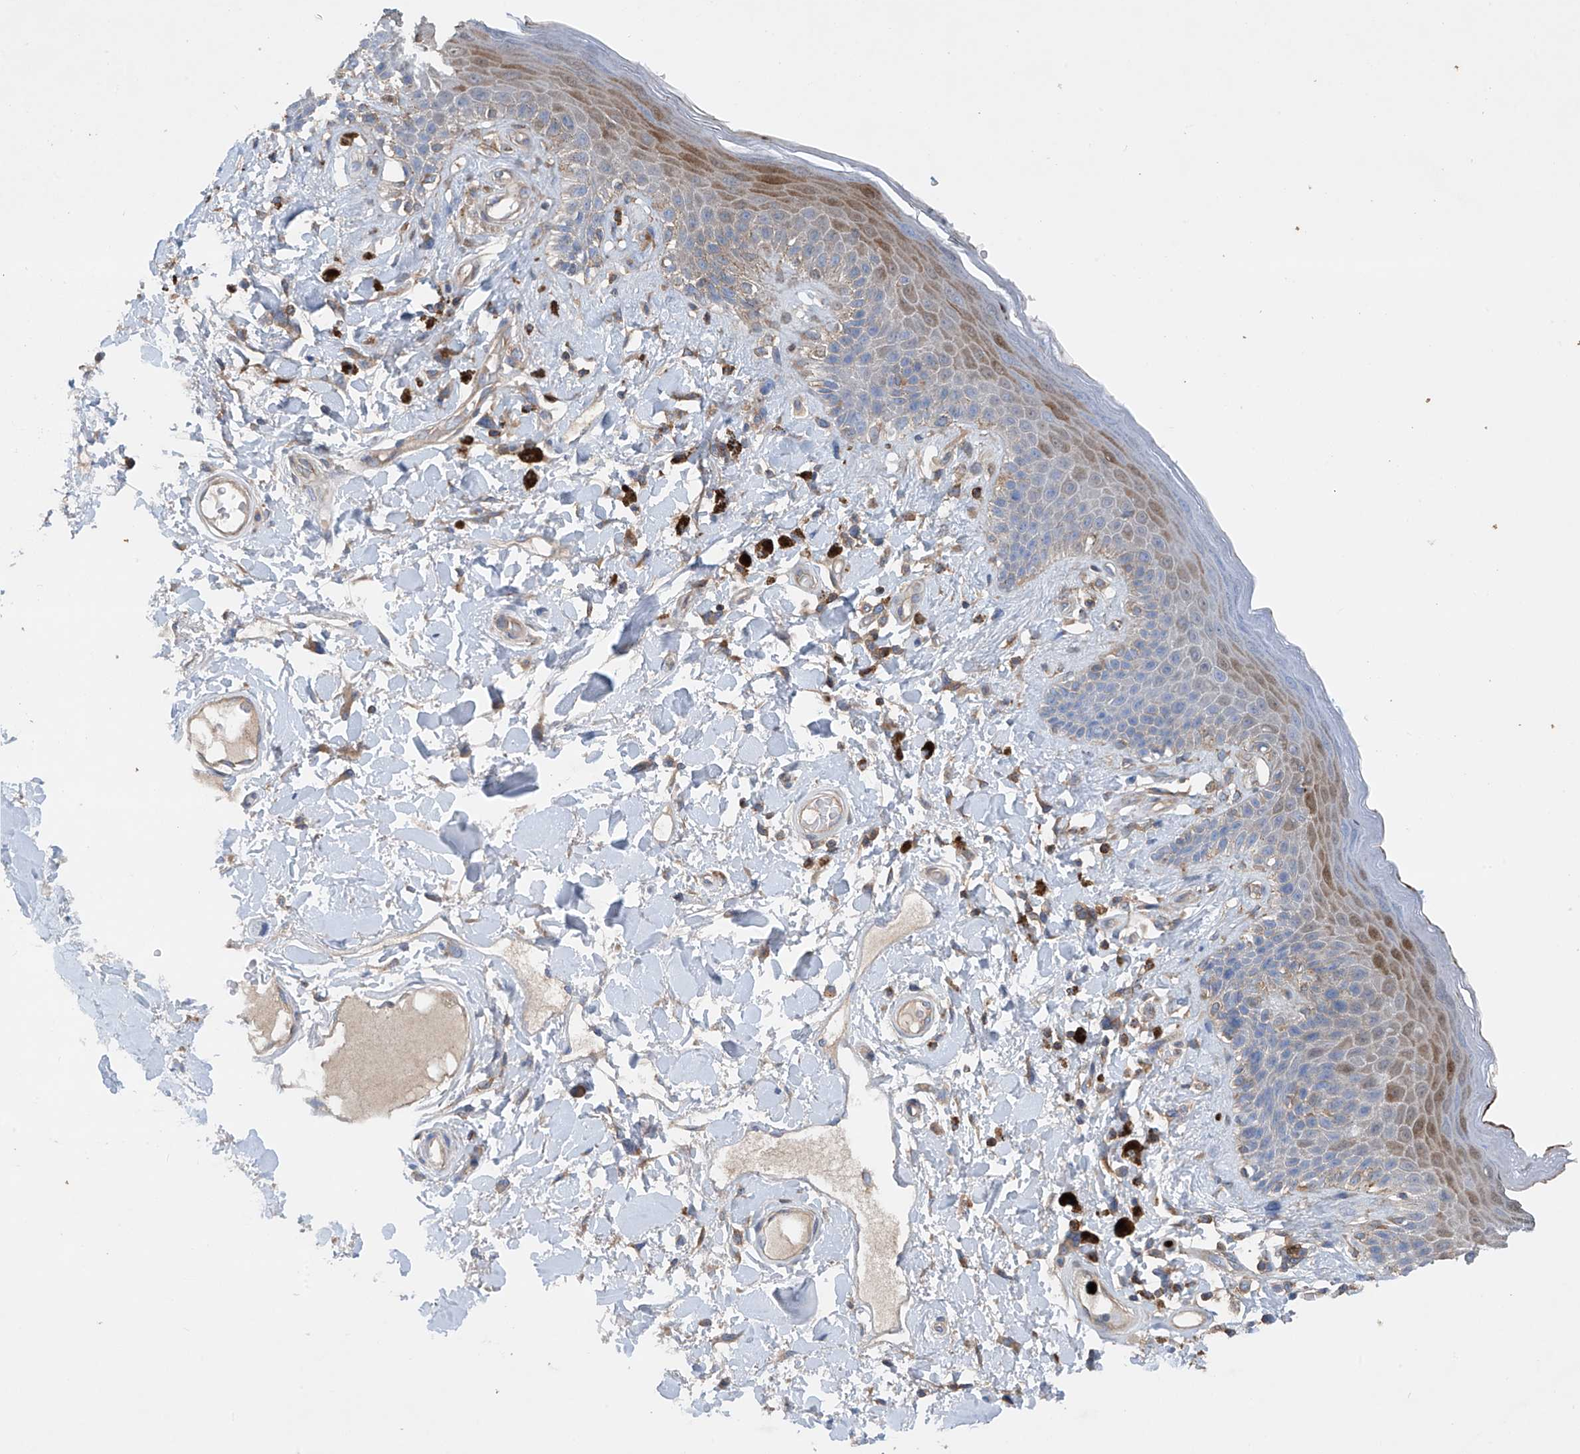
{"staining": {"intensity": "moderate", "quantity": "<25%", "location": "cytoplasmic/membranous"}, "tissue": "skin", "cell_type": "Epidermal cells", "image_type": "normal", "snomed": [{"axis": "morphology", "description": "Normal tissue, NOS"}, {"axis": "topography", "description": "Anal"}], "caption": "IHC image of benign skin: skin stained using IHC demonstrates low levels of moderate protein expression localized specifically in the cytoplasmic/membranous of epidermal cells, appearing as a cytoplasmic/membranous brown color.", "gene": "PHACTR2", "patient": {"sex": "female", "age": 78}}